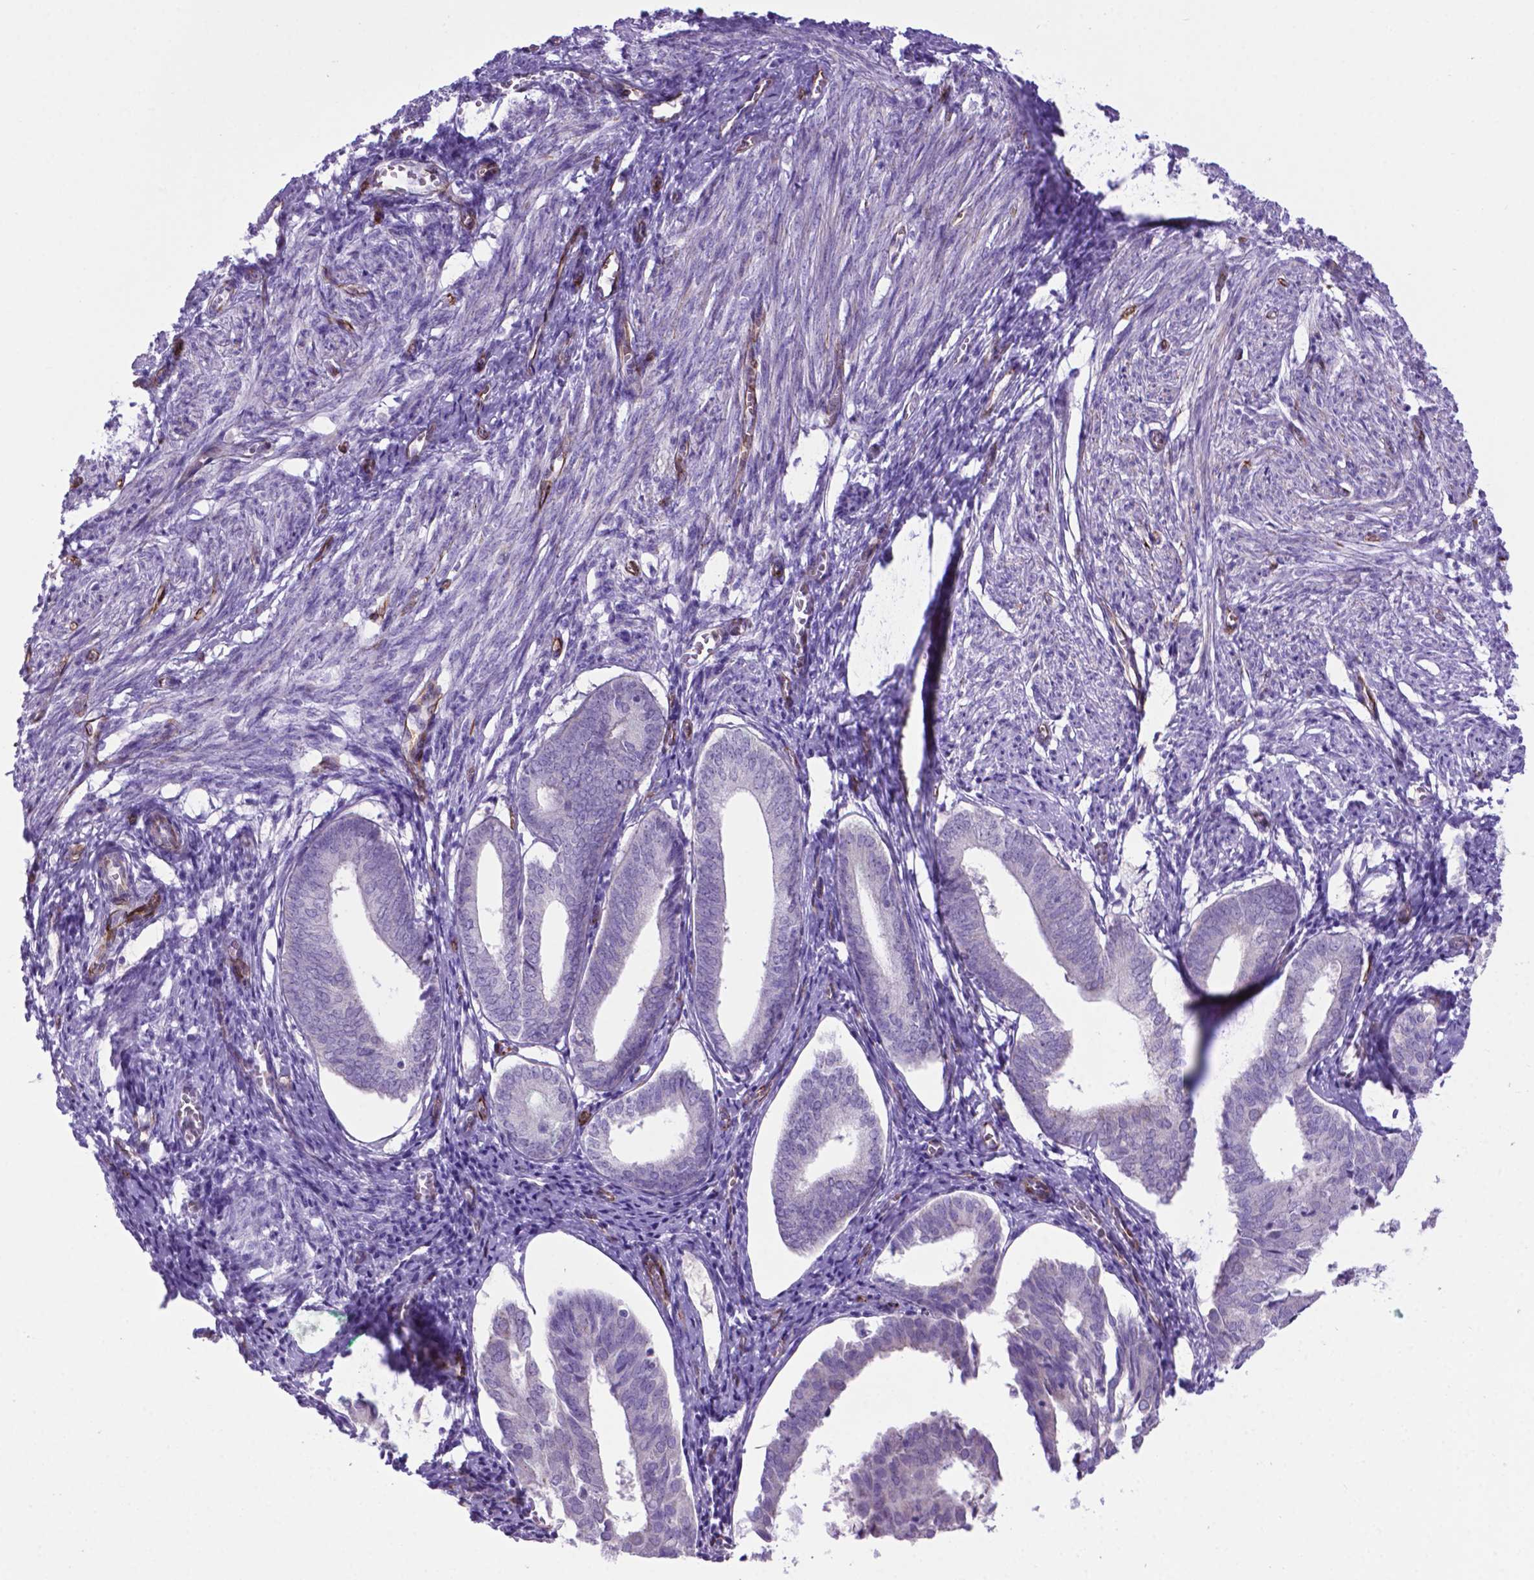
{"staining": {"intensity": "negative", "quantity": "none", "location": "none"}, "tissue": "endometrium", "cell_type": "Cells in endometrial stroma", "image_type": "normal", "snomed": [{"axis": "morphology", "description": "Normal tissue, NOS"}, {"axis": "topography", "description": "Endometrium"}], "caption": "This is an IHC image of normal endometrium. There is no expression in cells in endometrial stroma.", "gene": "LZTR1", "patient": {"sex": "female", "age": 50}}